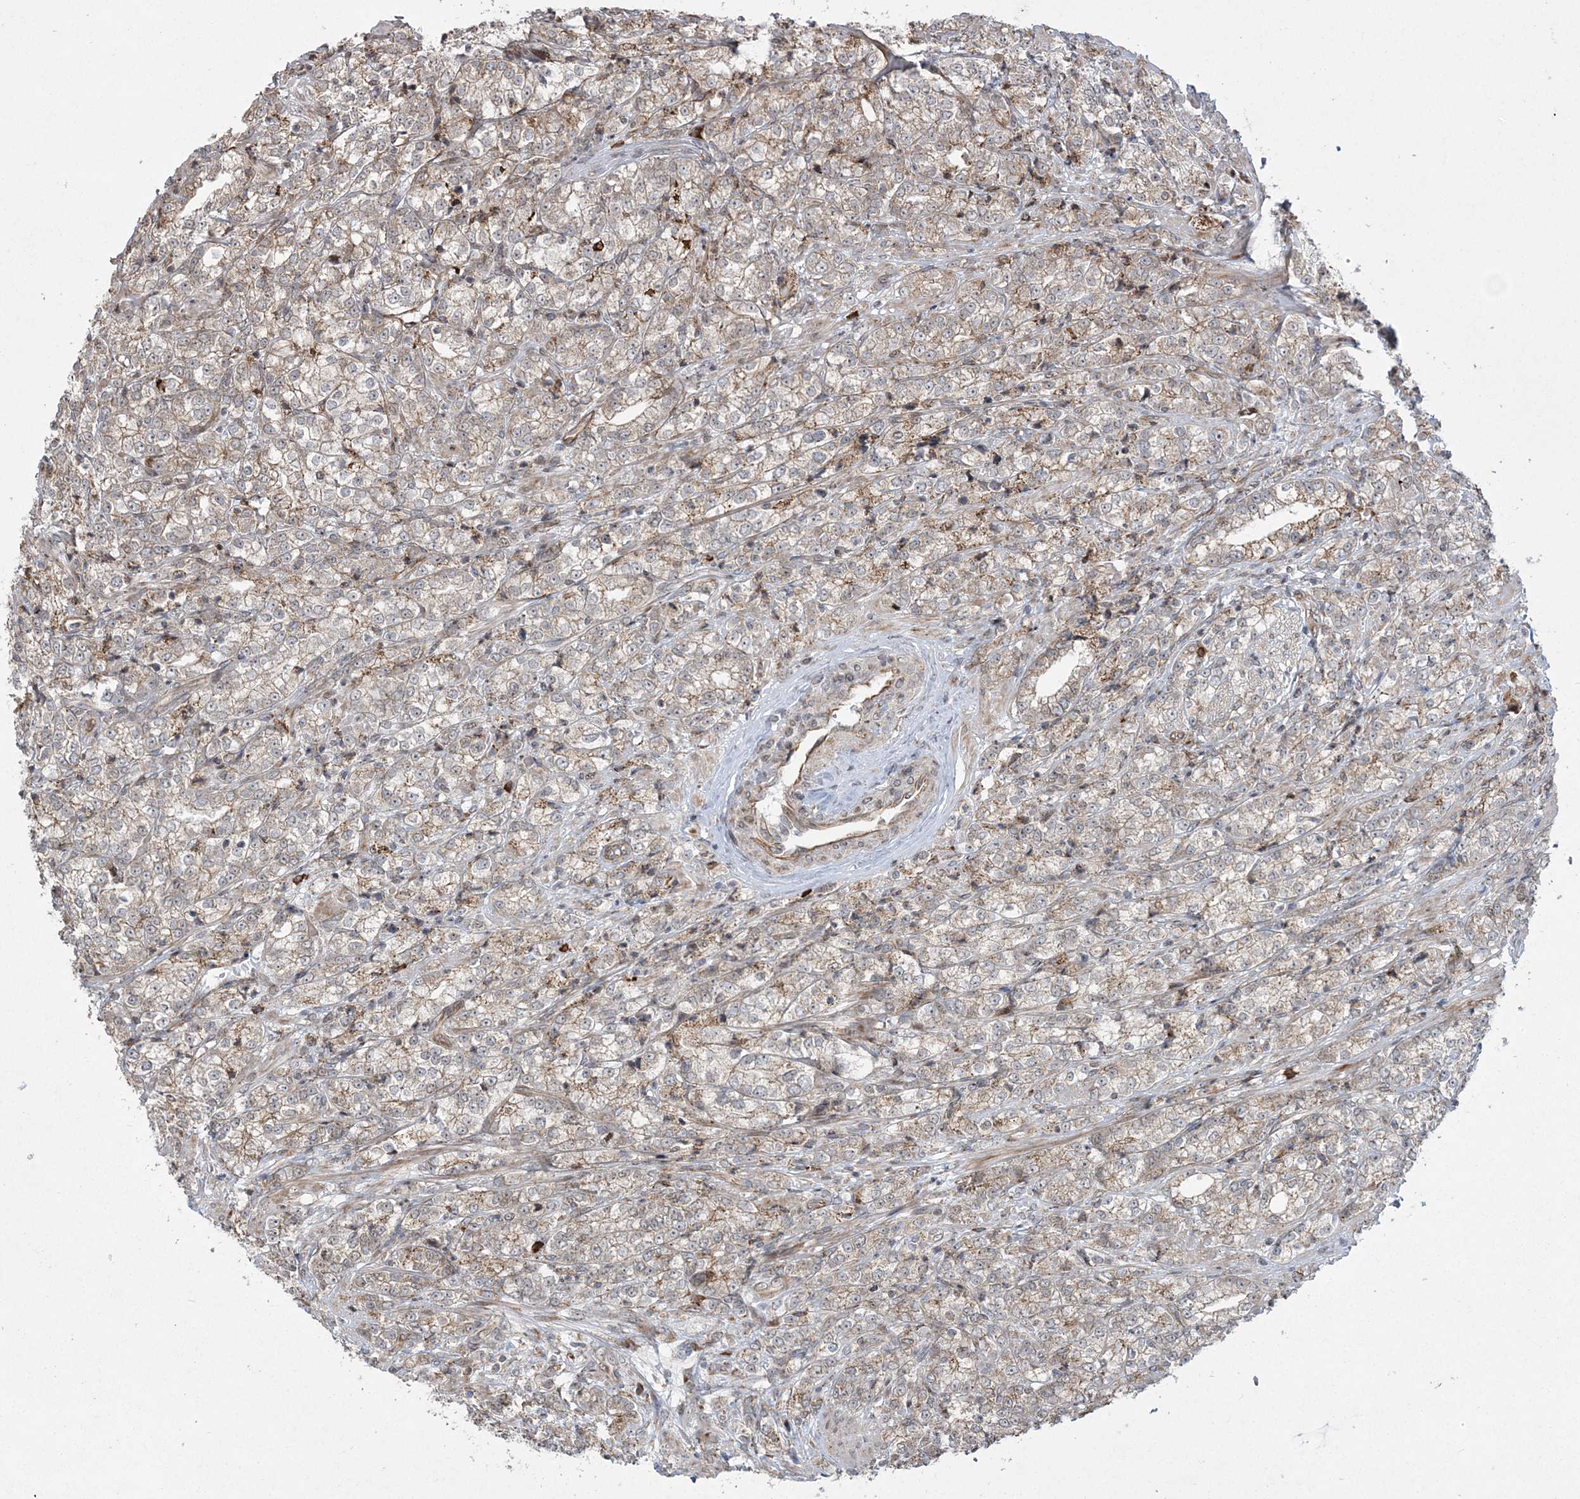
{"staining": {"intensity": "weak", "quantity": "25%-75%", "location": "cytoplasmic/membranous"}, "tissue": "prostate cancer", "cell_type": "Tumor cells", "image_type": "cancer", "snomed": [{"axis": "morphology", "description": "Adenocarcinoma, High grade"}, {"axis": "topography", "description": "Prostate"}], "caption": "Immunohistochemical staining of human prostate adenocarcinoma (high-grade) displays low levels of weak cytoplasmic/membranous positivity in about 25%-75% of tumor cells.", "gene": "EFCAB12", "patient": {"sex": "male", "age": 69}}